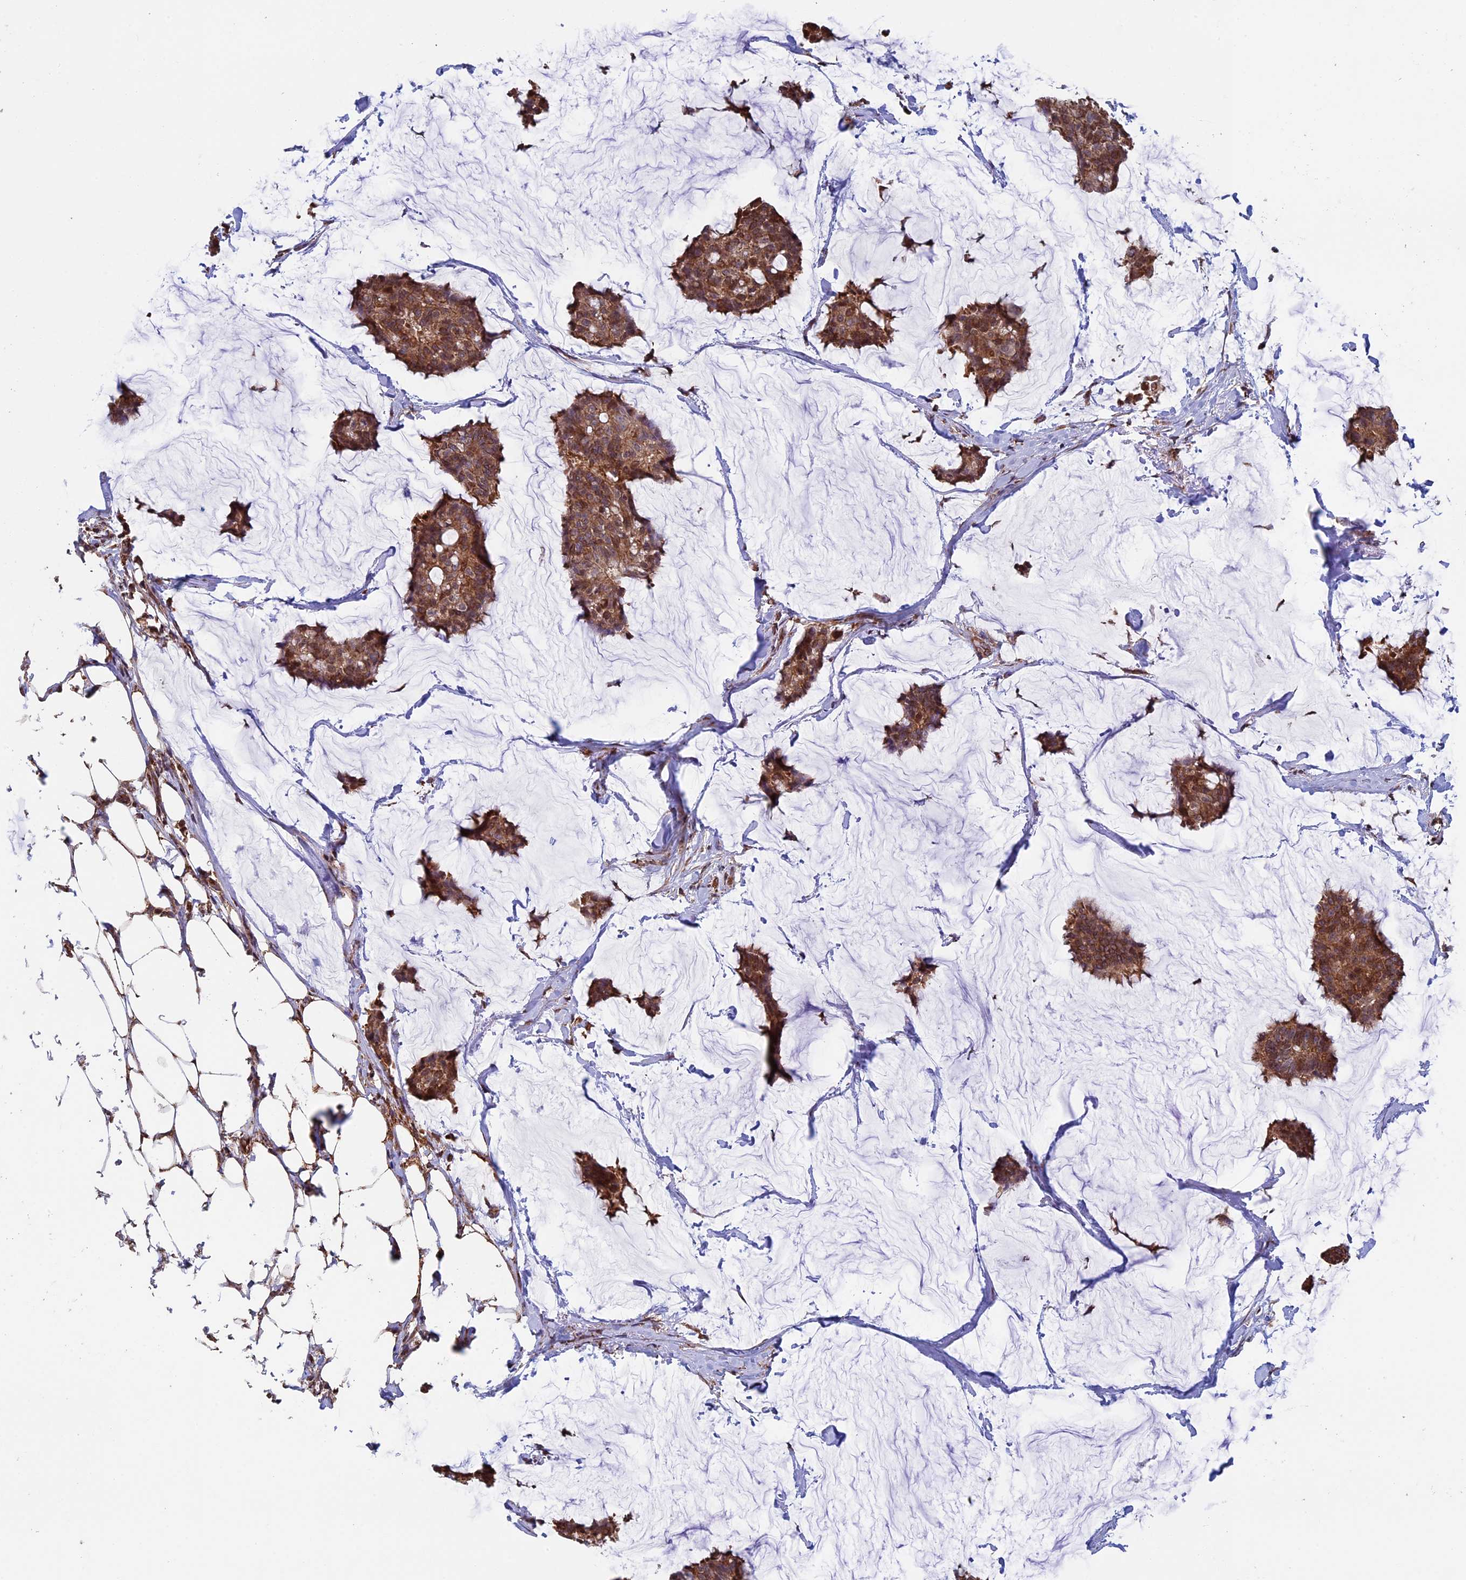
{"staining": {"intensity": "moderate", "quantity": ">75%", "location": "cytoplasmic/membranous"}, "tissue": "breast cancer", "cell_type": "Tumor cells", "image_type": "cancer", "snomed": [{"axis": "morphology", "description": "Duct carcinoma"}, {"axis": "topography", "description": "Breast"}], "caption": "Immunohistochemical staining of human breast intraductal carcinoma exhibits medium levels of moderate cytoplasmic/membranous protein expression in about >75% of tumor cells.", "gene": "CCDC8", "patient": {"sex": "female", "age": 93}}